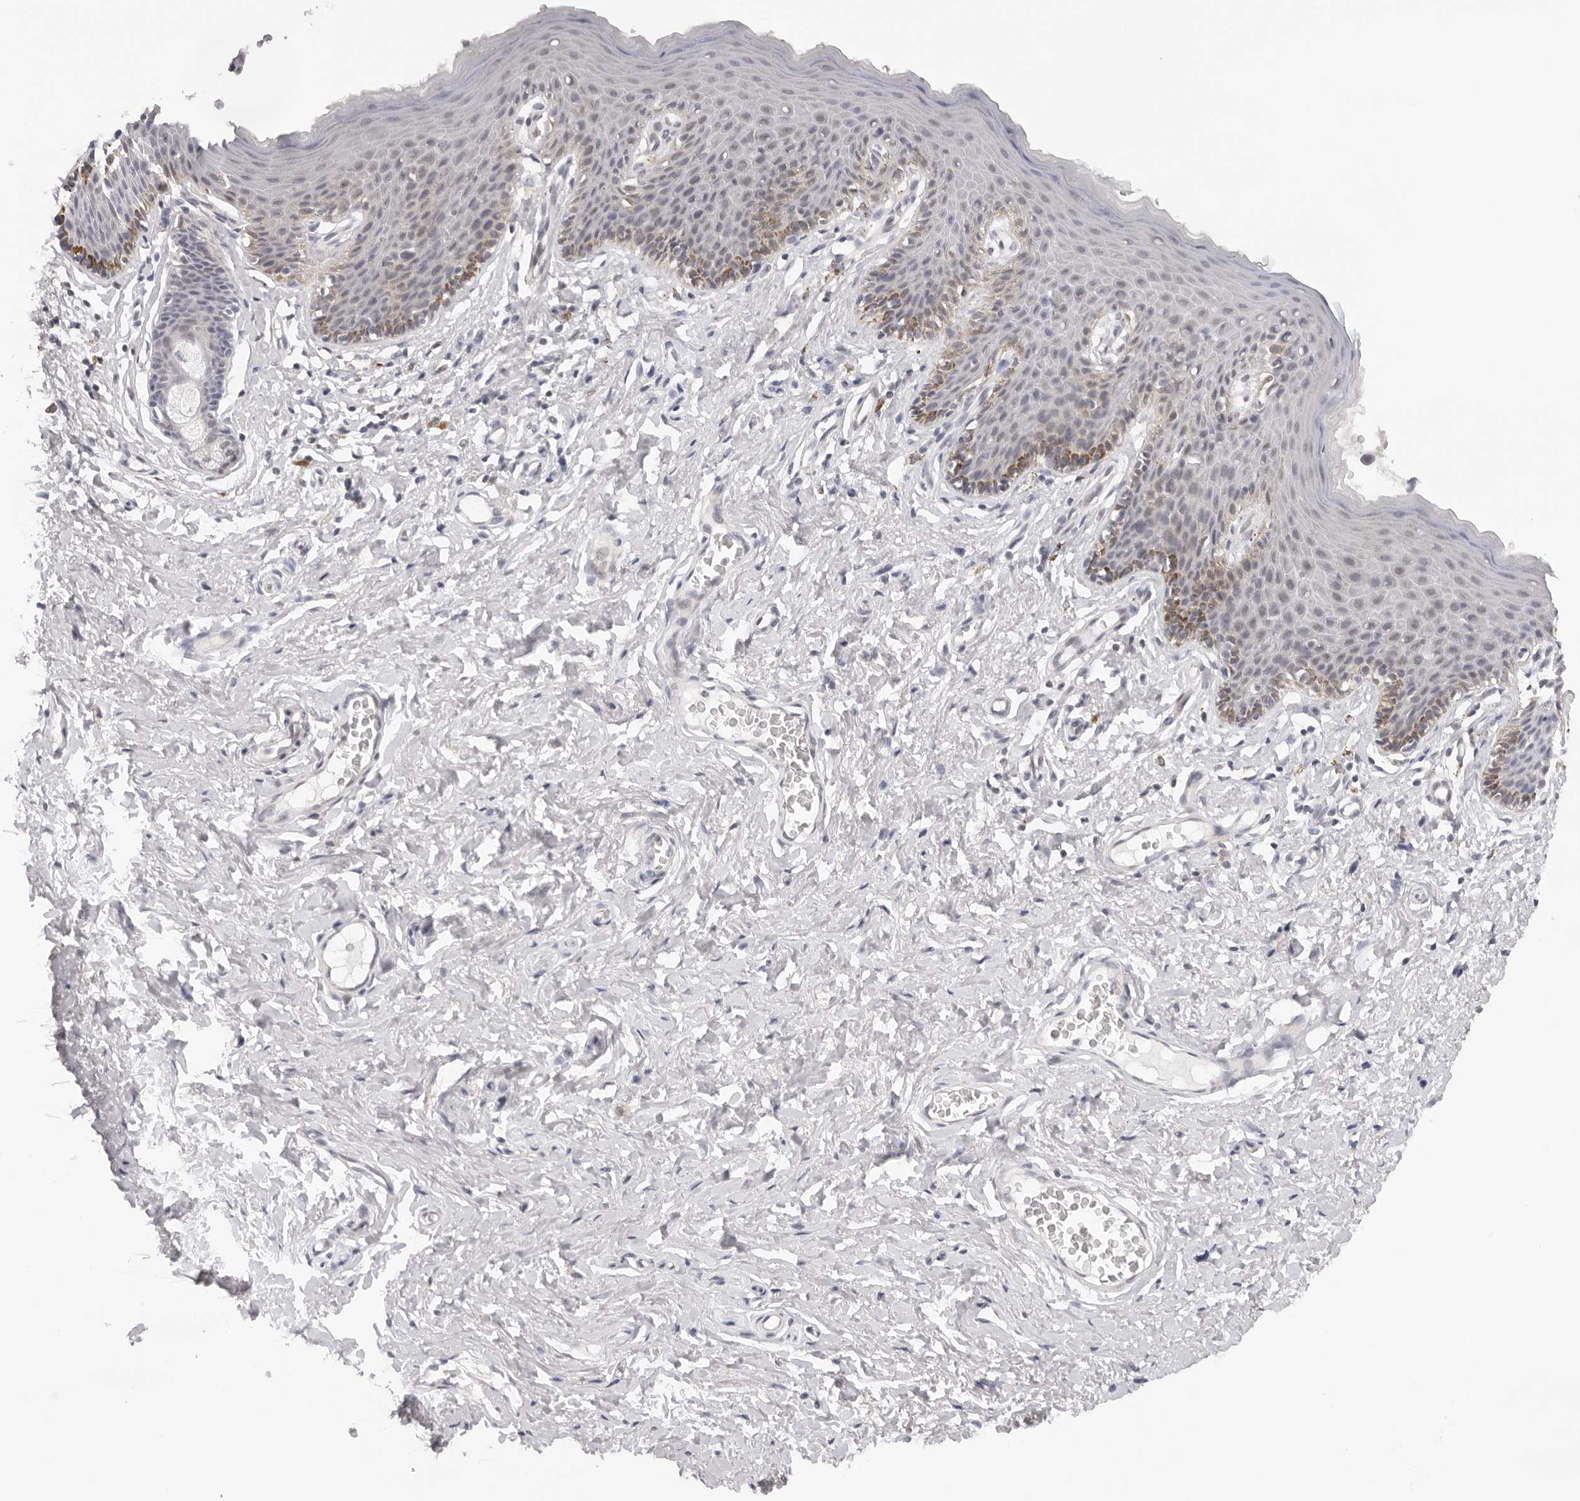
{"staining": {"intensity": "moderate", "quantity": "<25%", "location": "cytoplasmic/membranous"}, "tissue": "skin", "cell_type": "Epidermal cells", "image_type": "normal", "snomed": [{"axis": "morphology", "description": "Normal tissue, NOS"}, {"axis": "topography", "description": "Vulva"}], "caption": "Normal skin exhibits moderate cytoplasmic/membranous staining in approximately <25% of epidermal cells, visualized by immunohistochemistry. Using DAB (3,3'-diaminobenzidine) (brown) and hematoxylin (blue) stains, captured at high magnification using brightfield microscopy.", "gene": "IL17RA", "patient": {"sex": "female", "age": 66}}